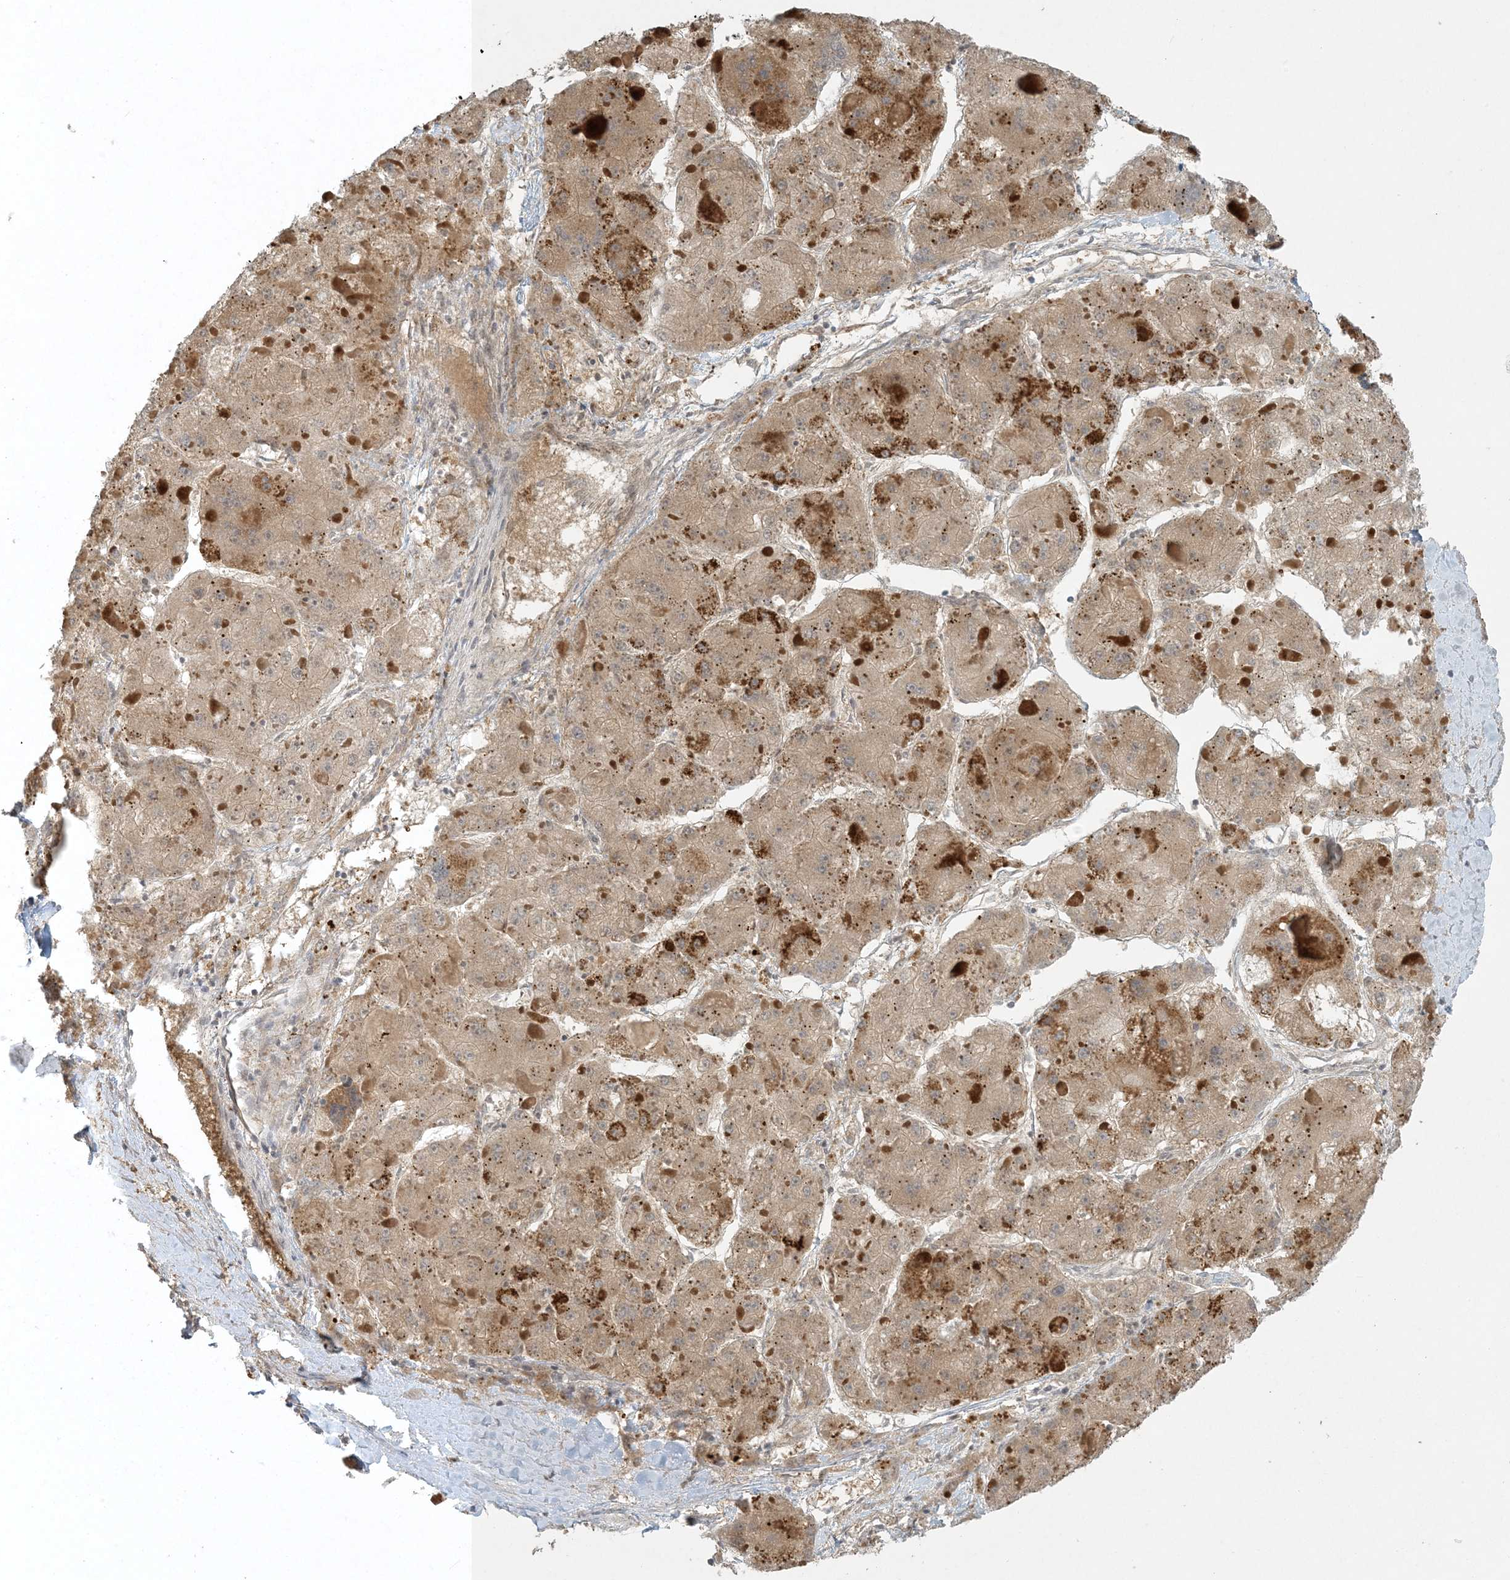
{"staining": {"intensity": "weak", "quantity": ">75%", "location": "cytoplasmic/membranous"}, "tissue": "liver cancer", "cell_type": "Tumor cells", "image_type": "cancer", "snomed": [{"axis": "morphology", "description": "Carcinoma, Hepatocellular, NOS"}, {"axis": "topography", "description": "Liver"}], "caption": "Protein staining of liver cancer tissue shows weak cytoplasmic/membranous expression in approximately >75% of tumor cells. (IHC, brightfield microscopy, high magnification).", "gene": "CTDNEP1", "patient": {"sex": "female", "age": 73}}